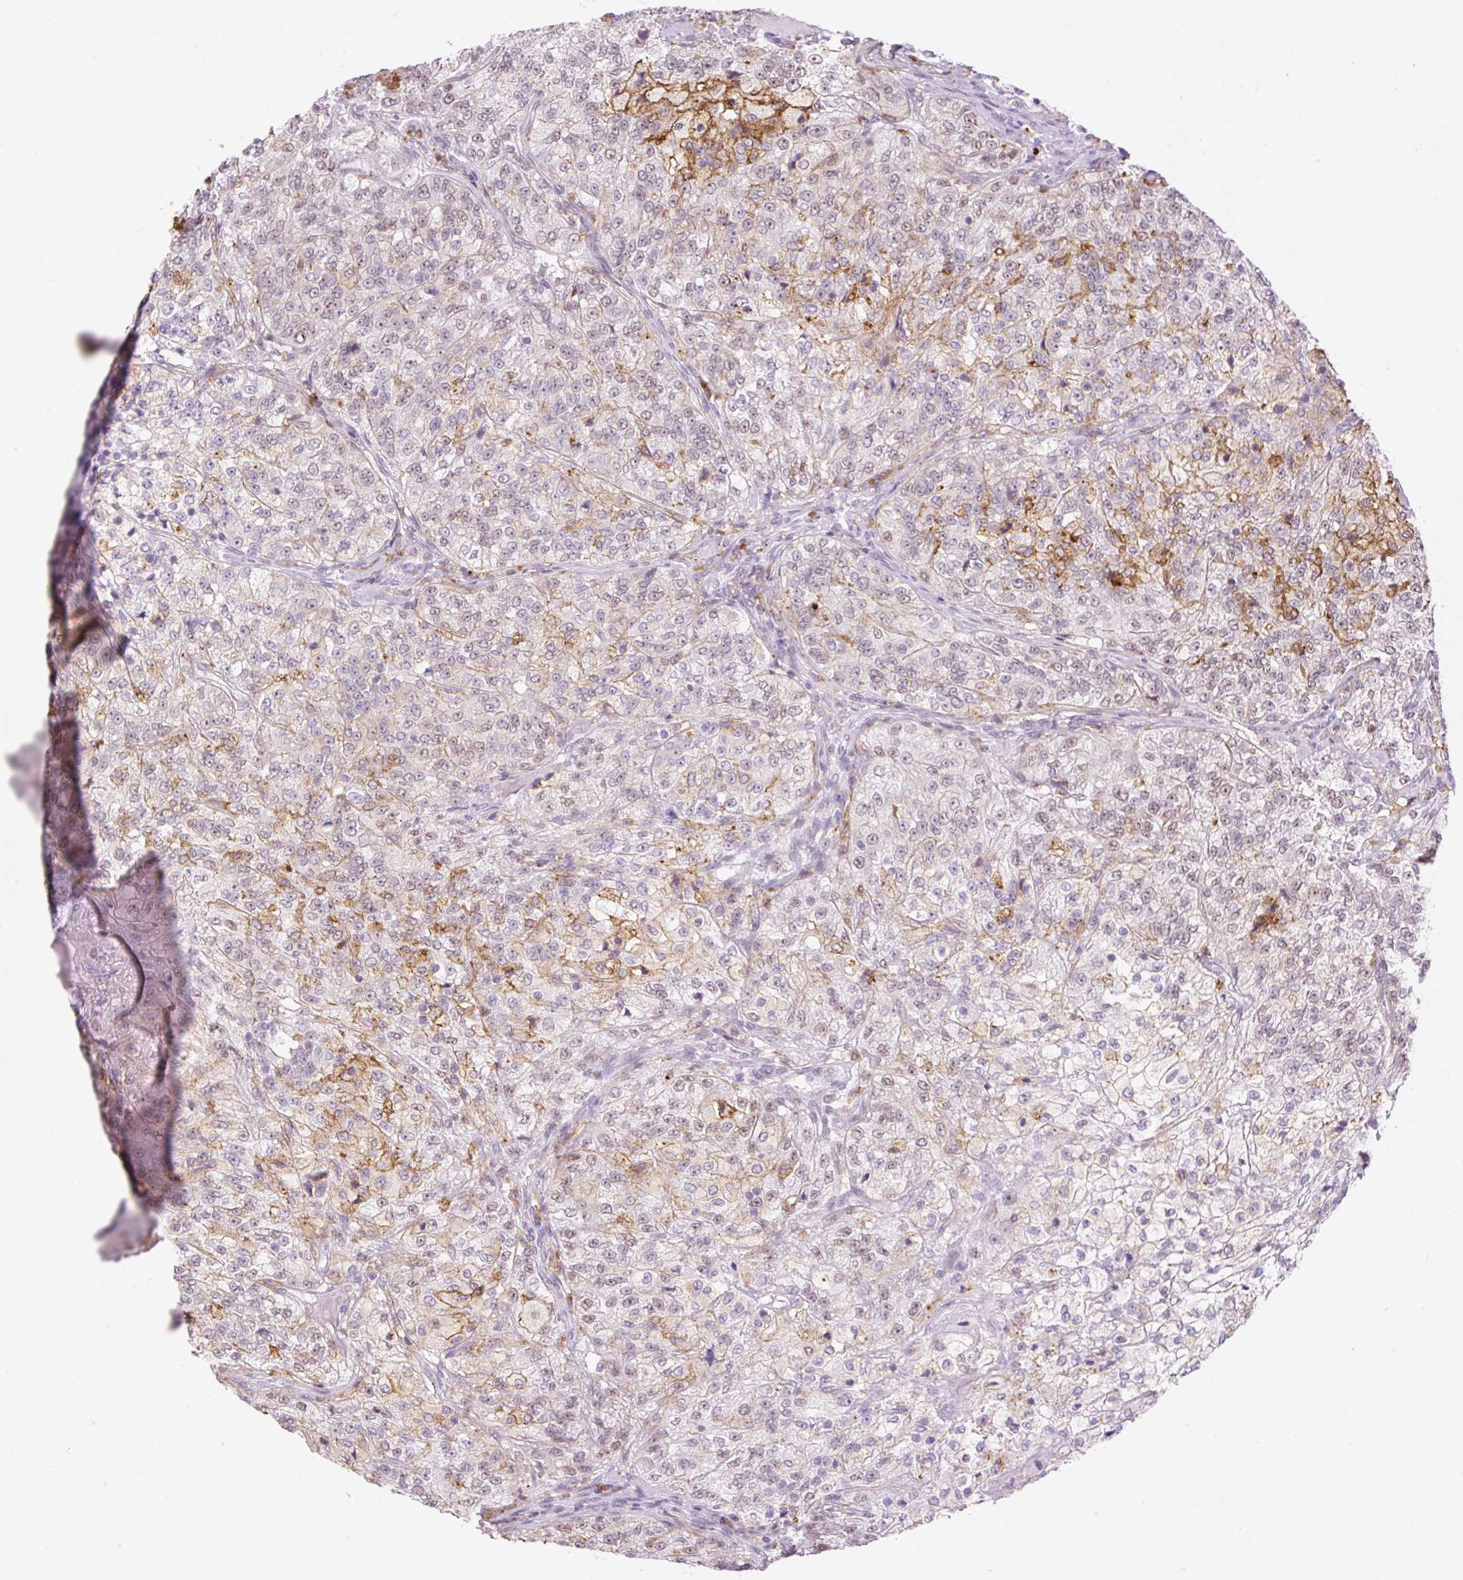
{"staining": {"intensity": "moderate", "quantity": "25%-75%", "location": "cytoplasmic/membranous,nuclear"}, "tissue": "renal cancer", "cell_type": "Tumor cells", "image_type": "cancer", "snomed": [{"axis": "morphology", "description": "Adenocarcinoma, NOS"}, {"axis": "topography", "description": "Kidney"}], "caption": "This histopathology image demonstrates immunohistochemistry staining of adenocarcinoma (renal), with medium moderate cytoplasmic/membranous and nuclear positivity in approximately 25%-75% of tumor cells.", "gene": "PALM3", "patient": {"sex": "female", "age": 63}}